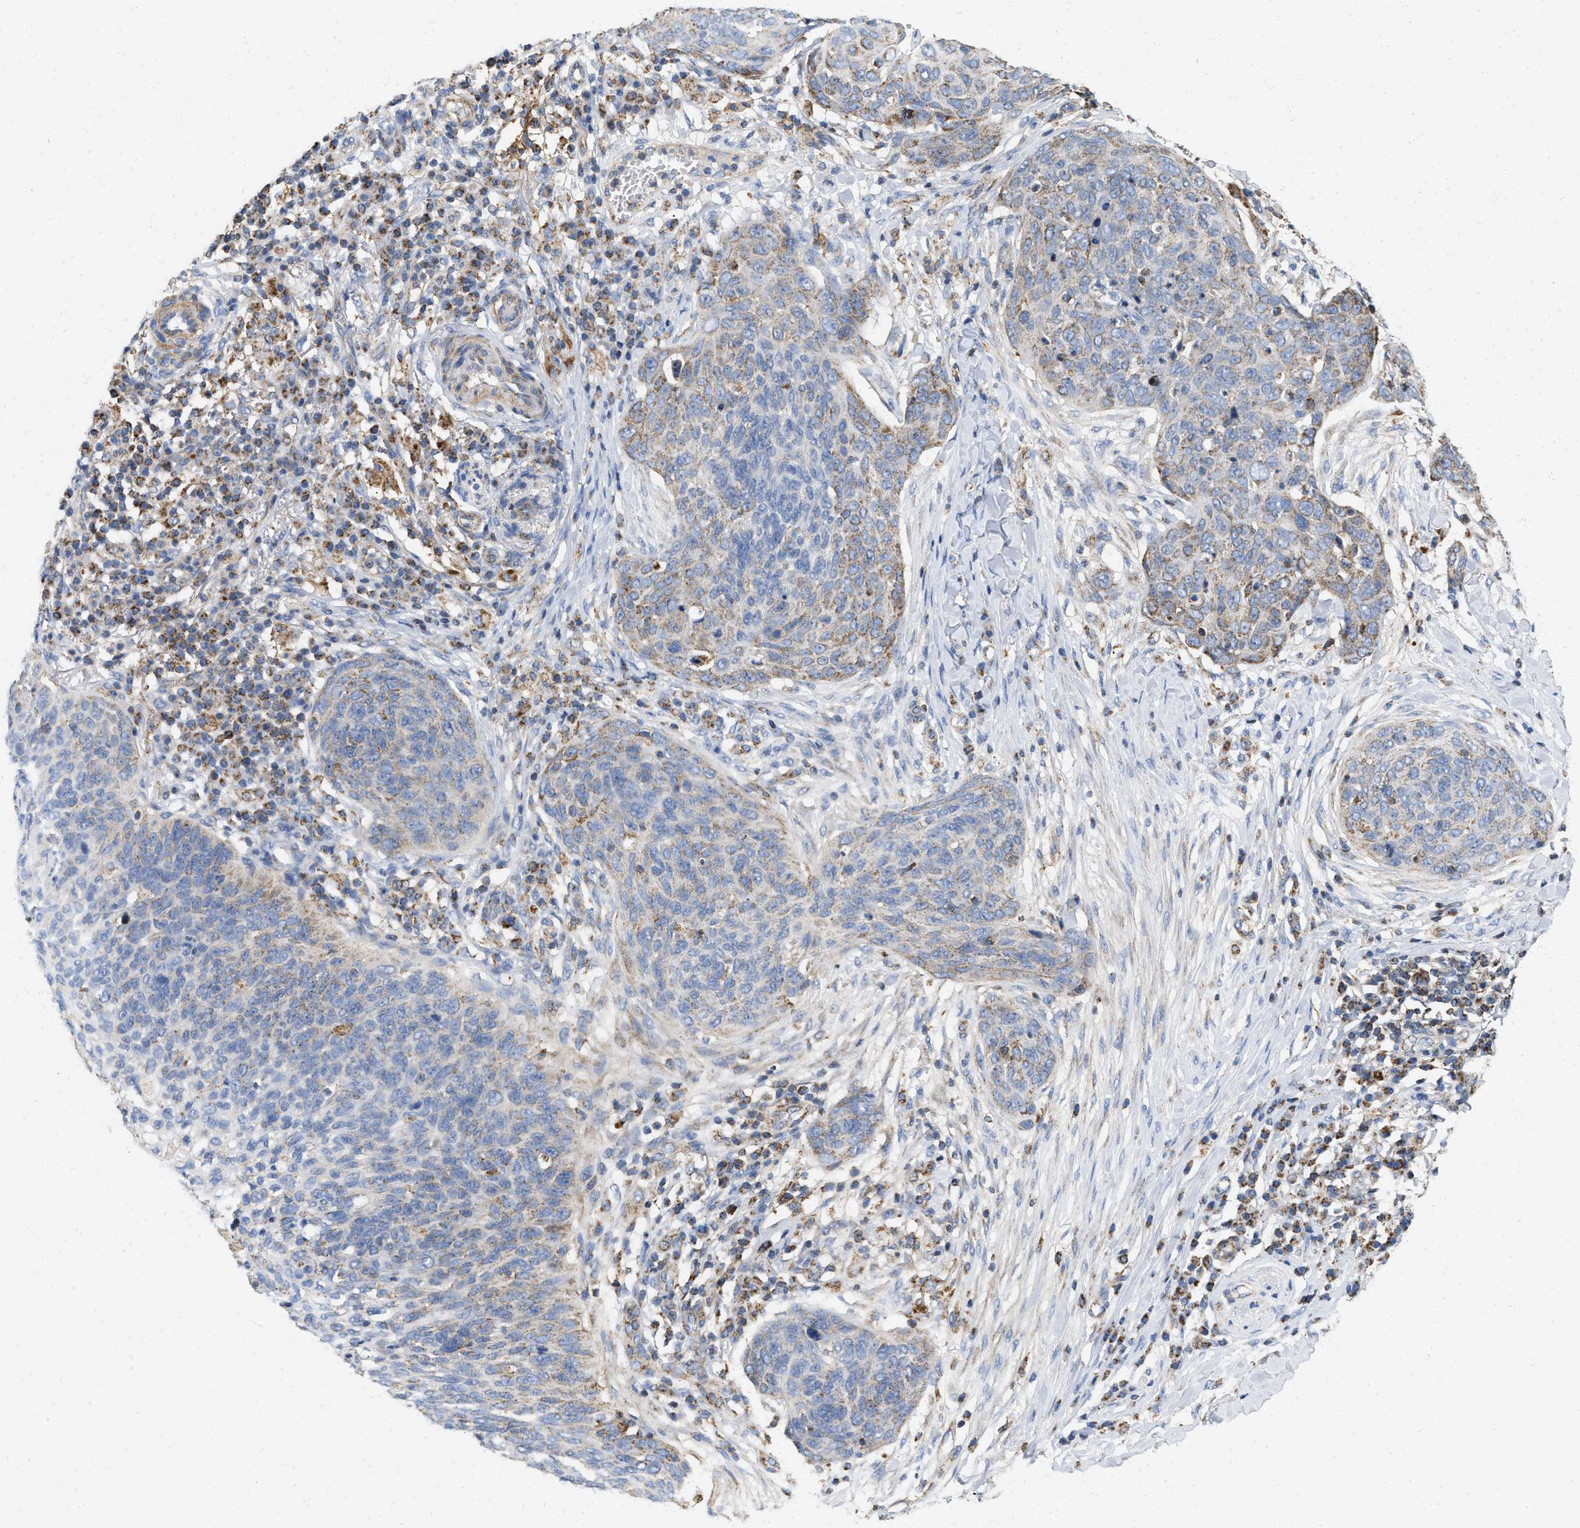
{"staining": {"intensity": "moderate", "quantity": "25%-75%", "location": "cytoplasmic/membranous"}, "tissue": "skin cancer", "cell_type": "Tumor cells", "image_type": "cancer", "snomed": [{"axis": "morphology", "description": "Squamous cell carcinoma in situ, NOS"}, {"axis": "morphology", "description": "Squamous cell carcinoma, NOS"}, {"axis": "topography", "description": "Skin"}], "caption": "Immunohistochemistry micrograph of neoplastic tissue: human skin cancer (squamous cell carcinoma) stained using immunohistochemistry (IHC) shows medium levels of moderate protein expression localized specifically in the cytoplasmic/membranous of tumor cells, appearing as a cytoplasmic/membranous brown color.", "gene": "GRB10", "patient": {"sex": "male", "age": 93}}